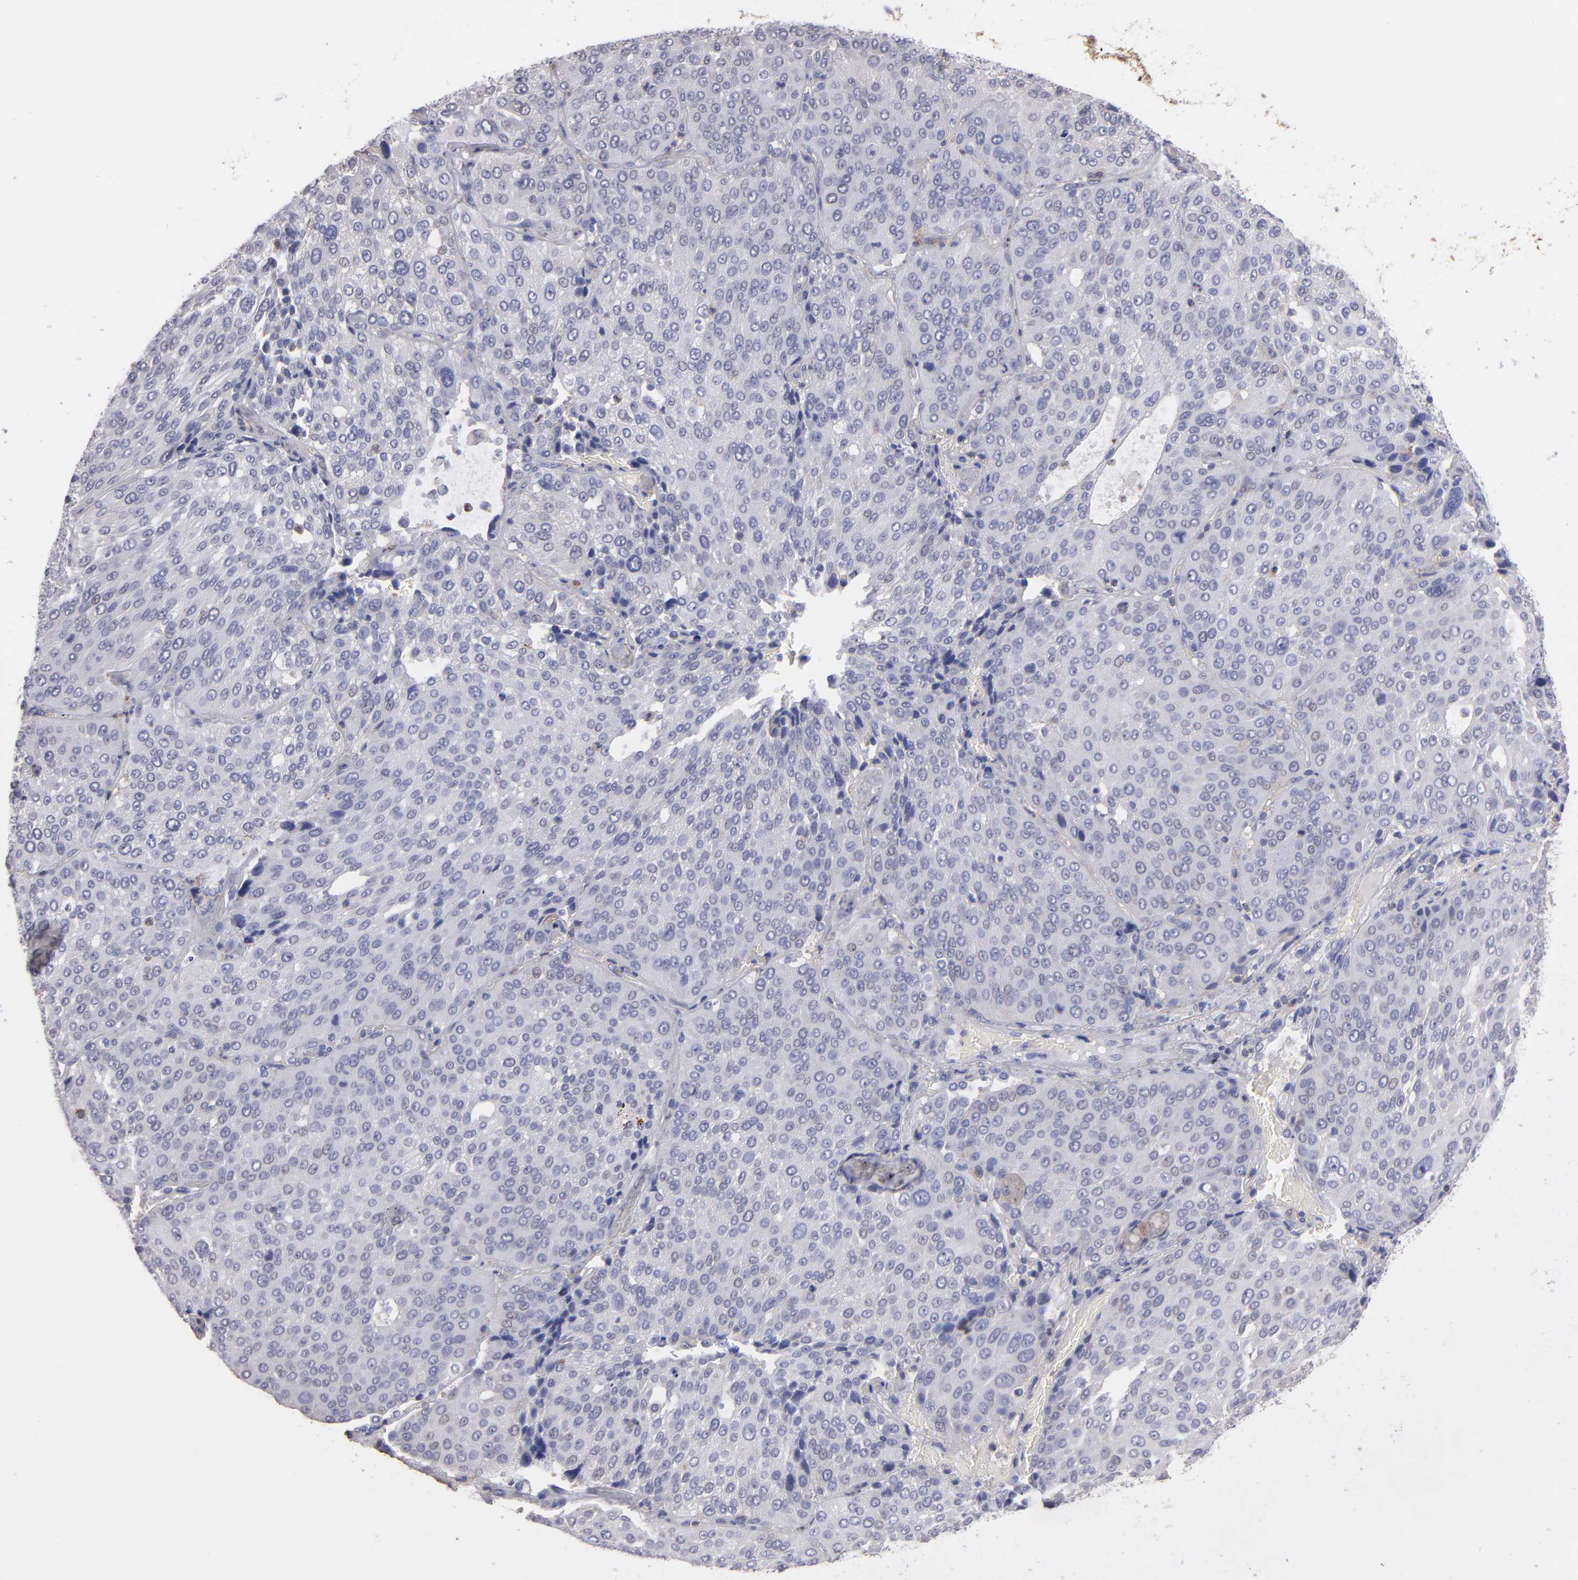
{"staining": {"intensity": "negative", "quantity": "none", "location": "none"}, "tissue": "lung cancer", "cell_type": "Tumor cells", "image_type": "cancer", "snomed": [{"axis": "morphology", "description": "Squamous cell carcinoma, NOS"}, {"axis": "topography", "description": "Lung"}], "caption": "This image is of squamous cell carcinoma (lung) stained with IHC to label a protein in brown with the nuclei are counter-stained blue. There is no expression in tumor cells.", "gene": "ABCB1", "patient": {"sex": "male", "age": 54}}